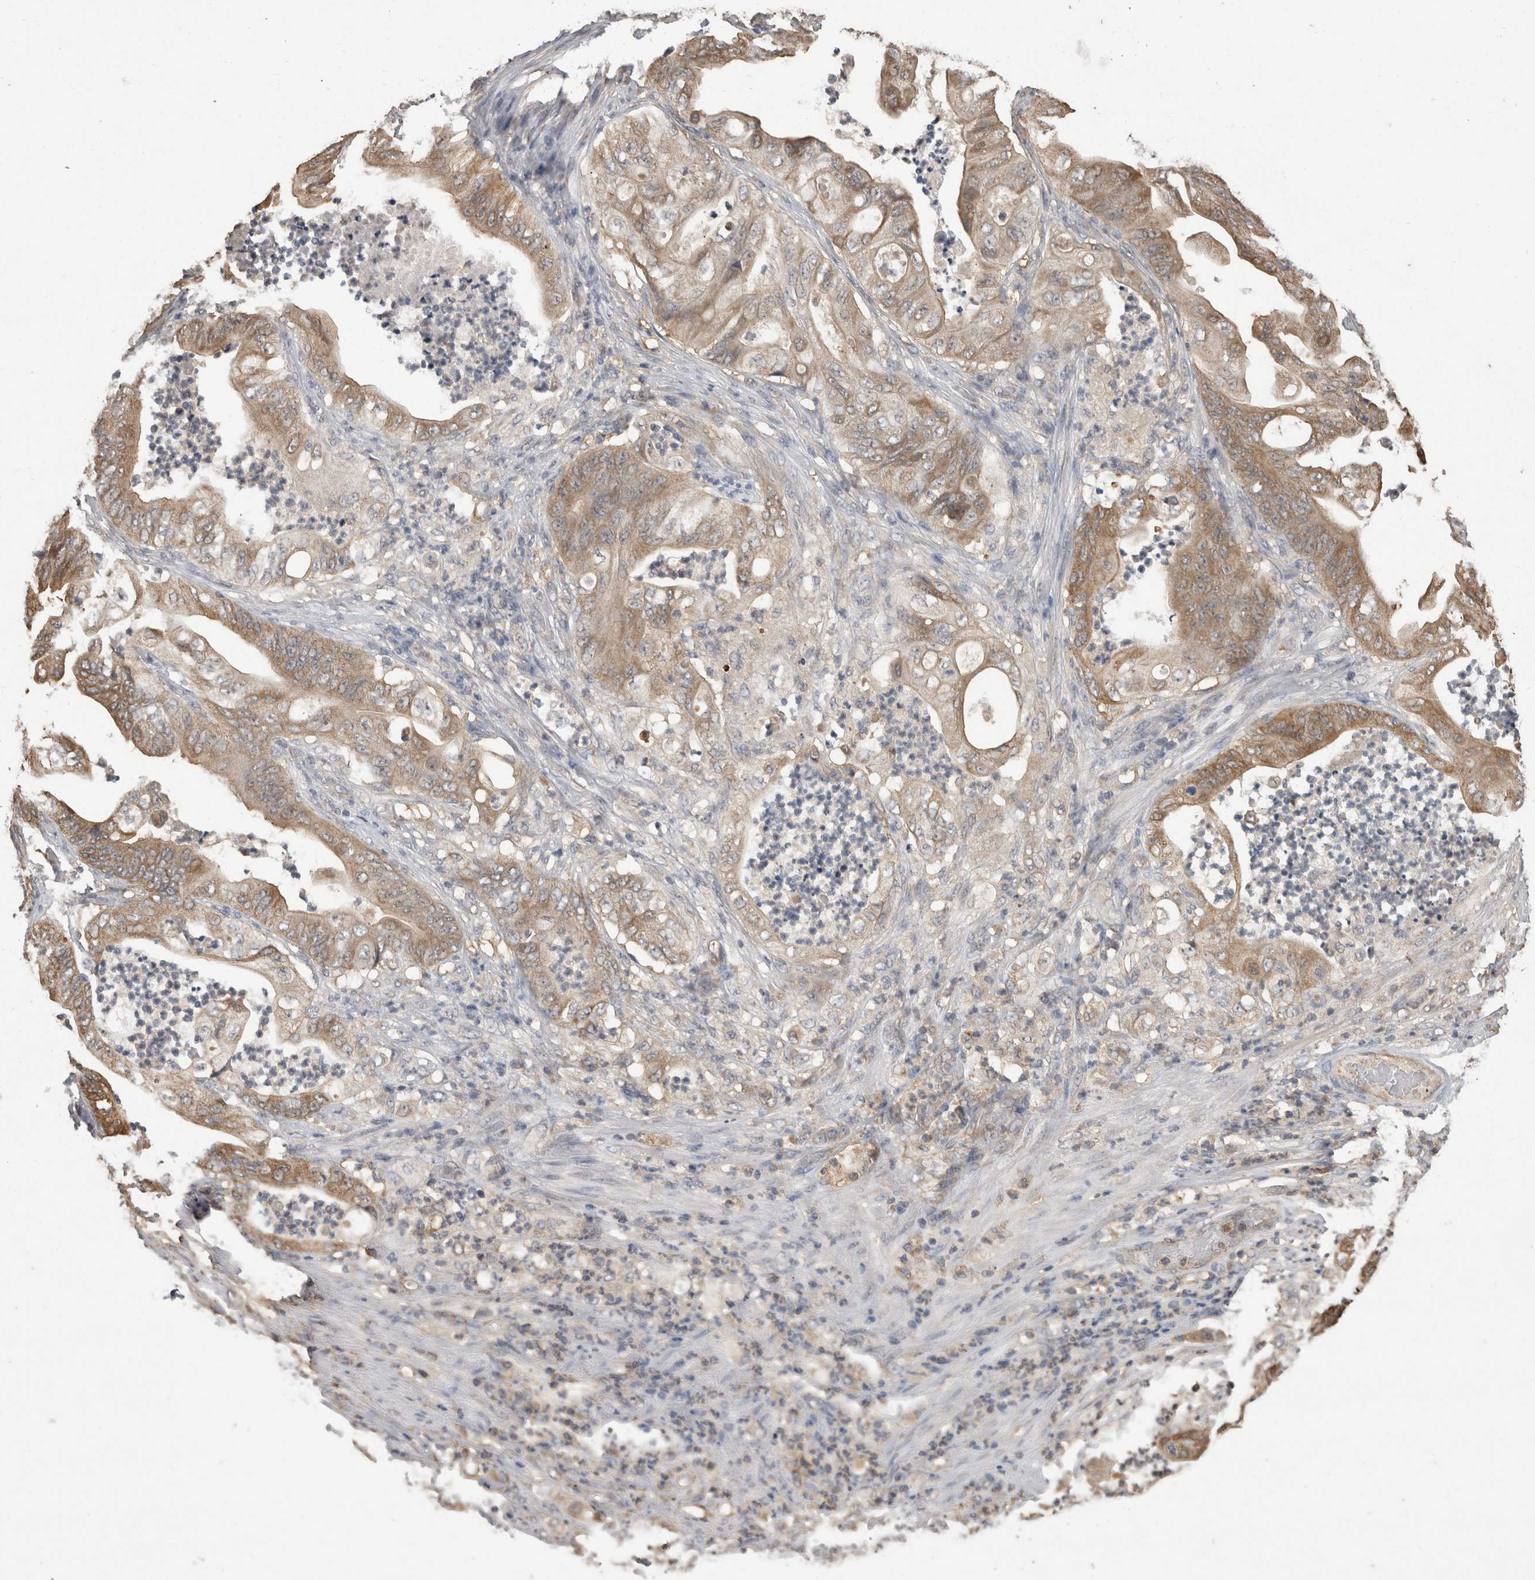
{"staining": {"intensity": "moderate", "quantity": "25%-75%", "location": "cytoplasmic/membranous"}, "tissue": "stomach cancer", "cell_type": "Tumor cells", "image_type": "cancer", "snomed": [{"axis": "morphology", "description": "Adenocarcinoma, NOS"}, {"axis": "topography", "description": "Stomach"}], "caption": "Stomach adenocarcinoma was stained to show a protein in brown. There is medium levels of moderate cytoplasmic/membranous staining in approximately 25%-75% of tumor cells.", "gene": "PREP", "patient": {"sex": "female", "age": 73}}